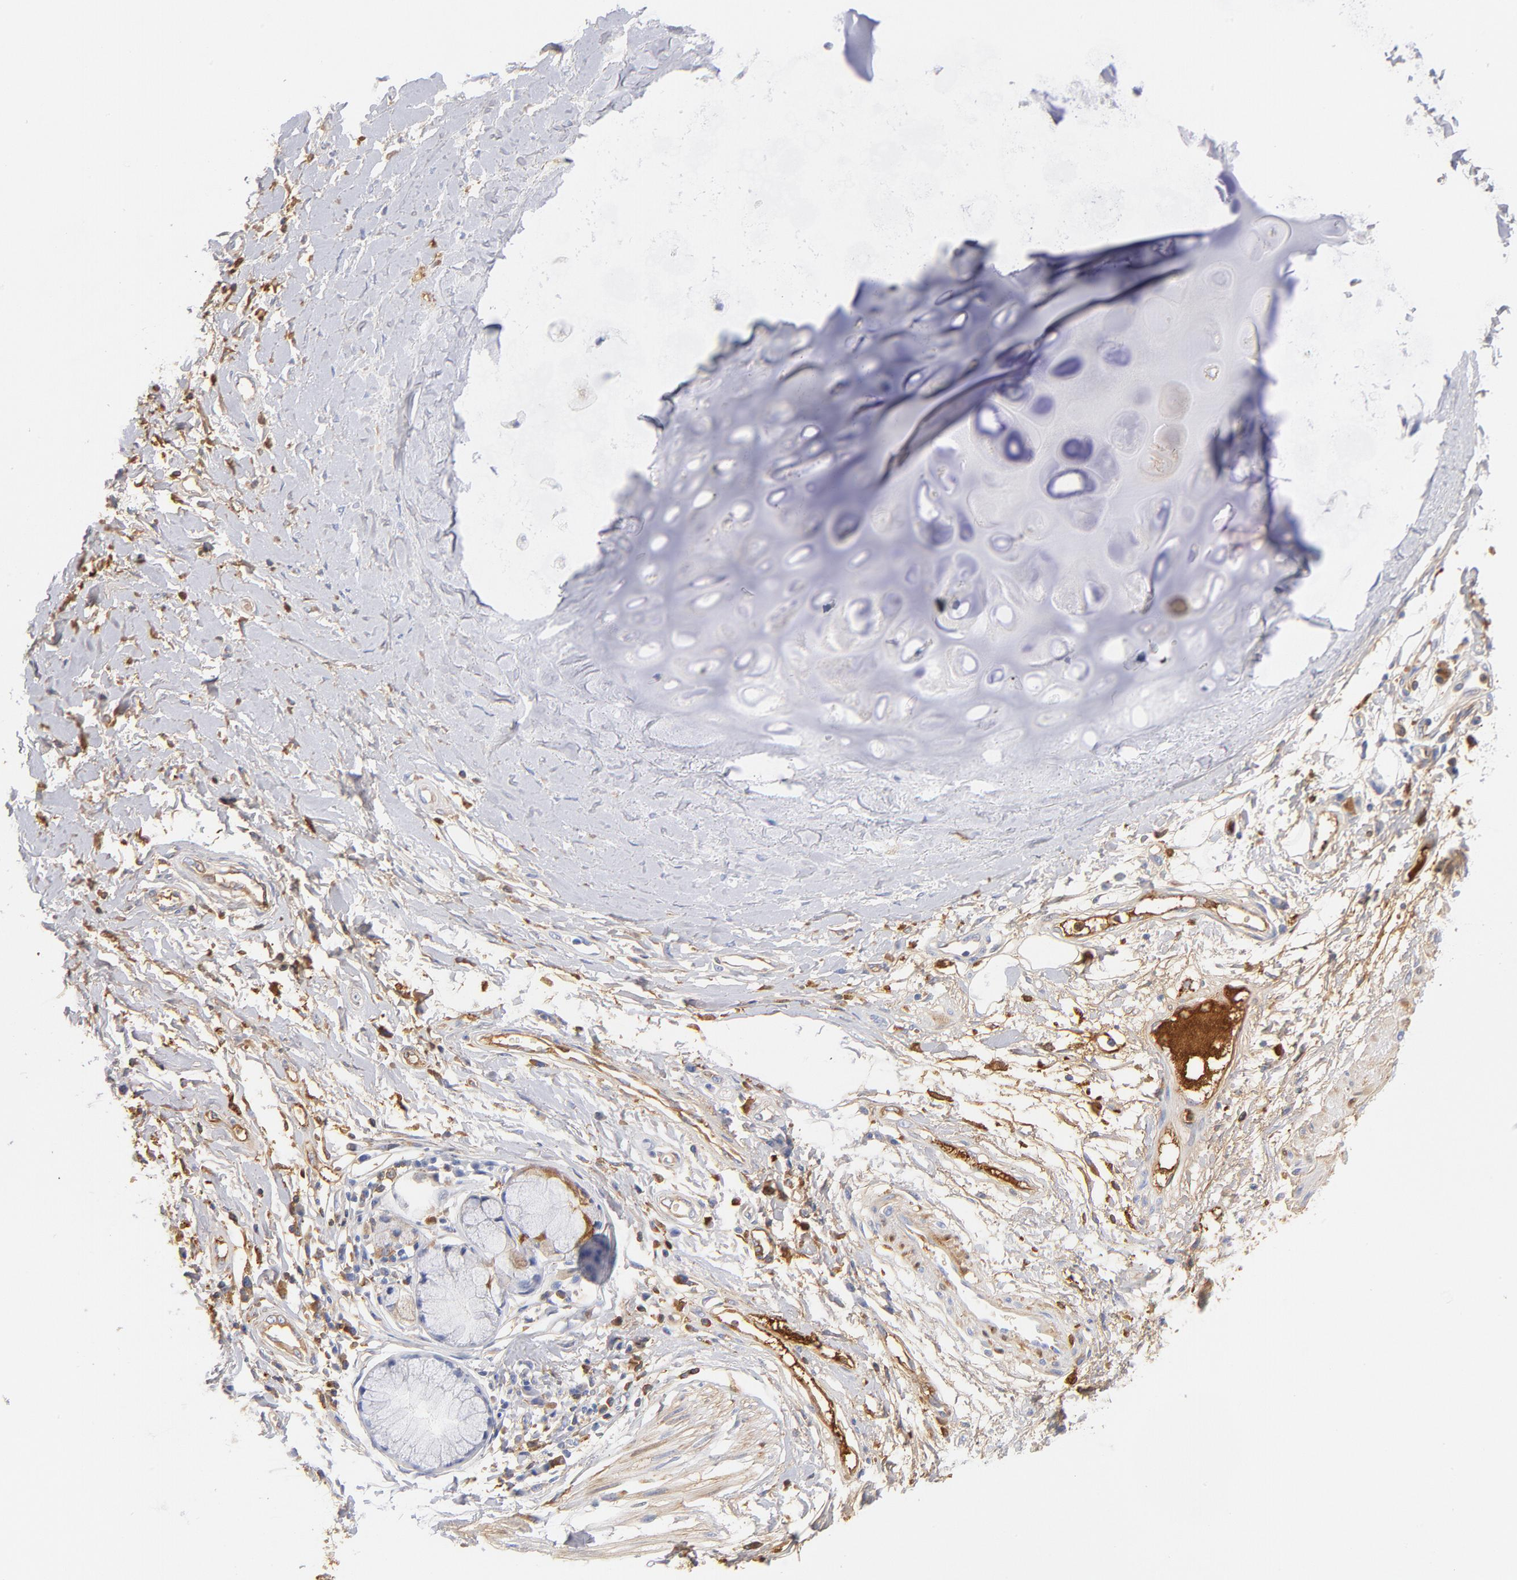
{"staining": {"intensity": "strong", "quantity": ">75%", "location": "cytoplasmic/membranous"}, "tissue": "adipose tissue", "cell_type": "Adipocytes", "image_type": "normal", "snomed": [{"axis": "morphology", "description": "Normal tissue, NOS"}, {"axis": "morphology", "description": "Adenocarcinoma, NOS"}, {"axis": "topography", "description": "Cartilage tissue"}, {"axis": "topography", "description": "Bronchus"}, {"axis": "topography", "description": "Lung"}], "caption": "Strong cytoplasmic/membranous positivity for a protein is appreciated in approximately >75% of adipocytes of unremarkable adipose tissue using IHC.", "gene": "C3", "patient": {"sex": "female", "age": 67}}